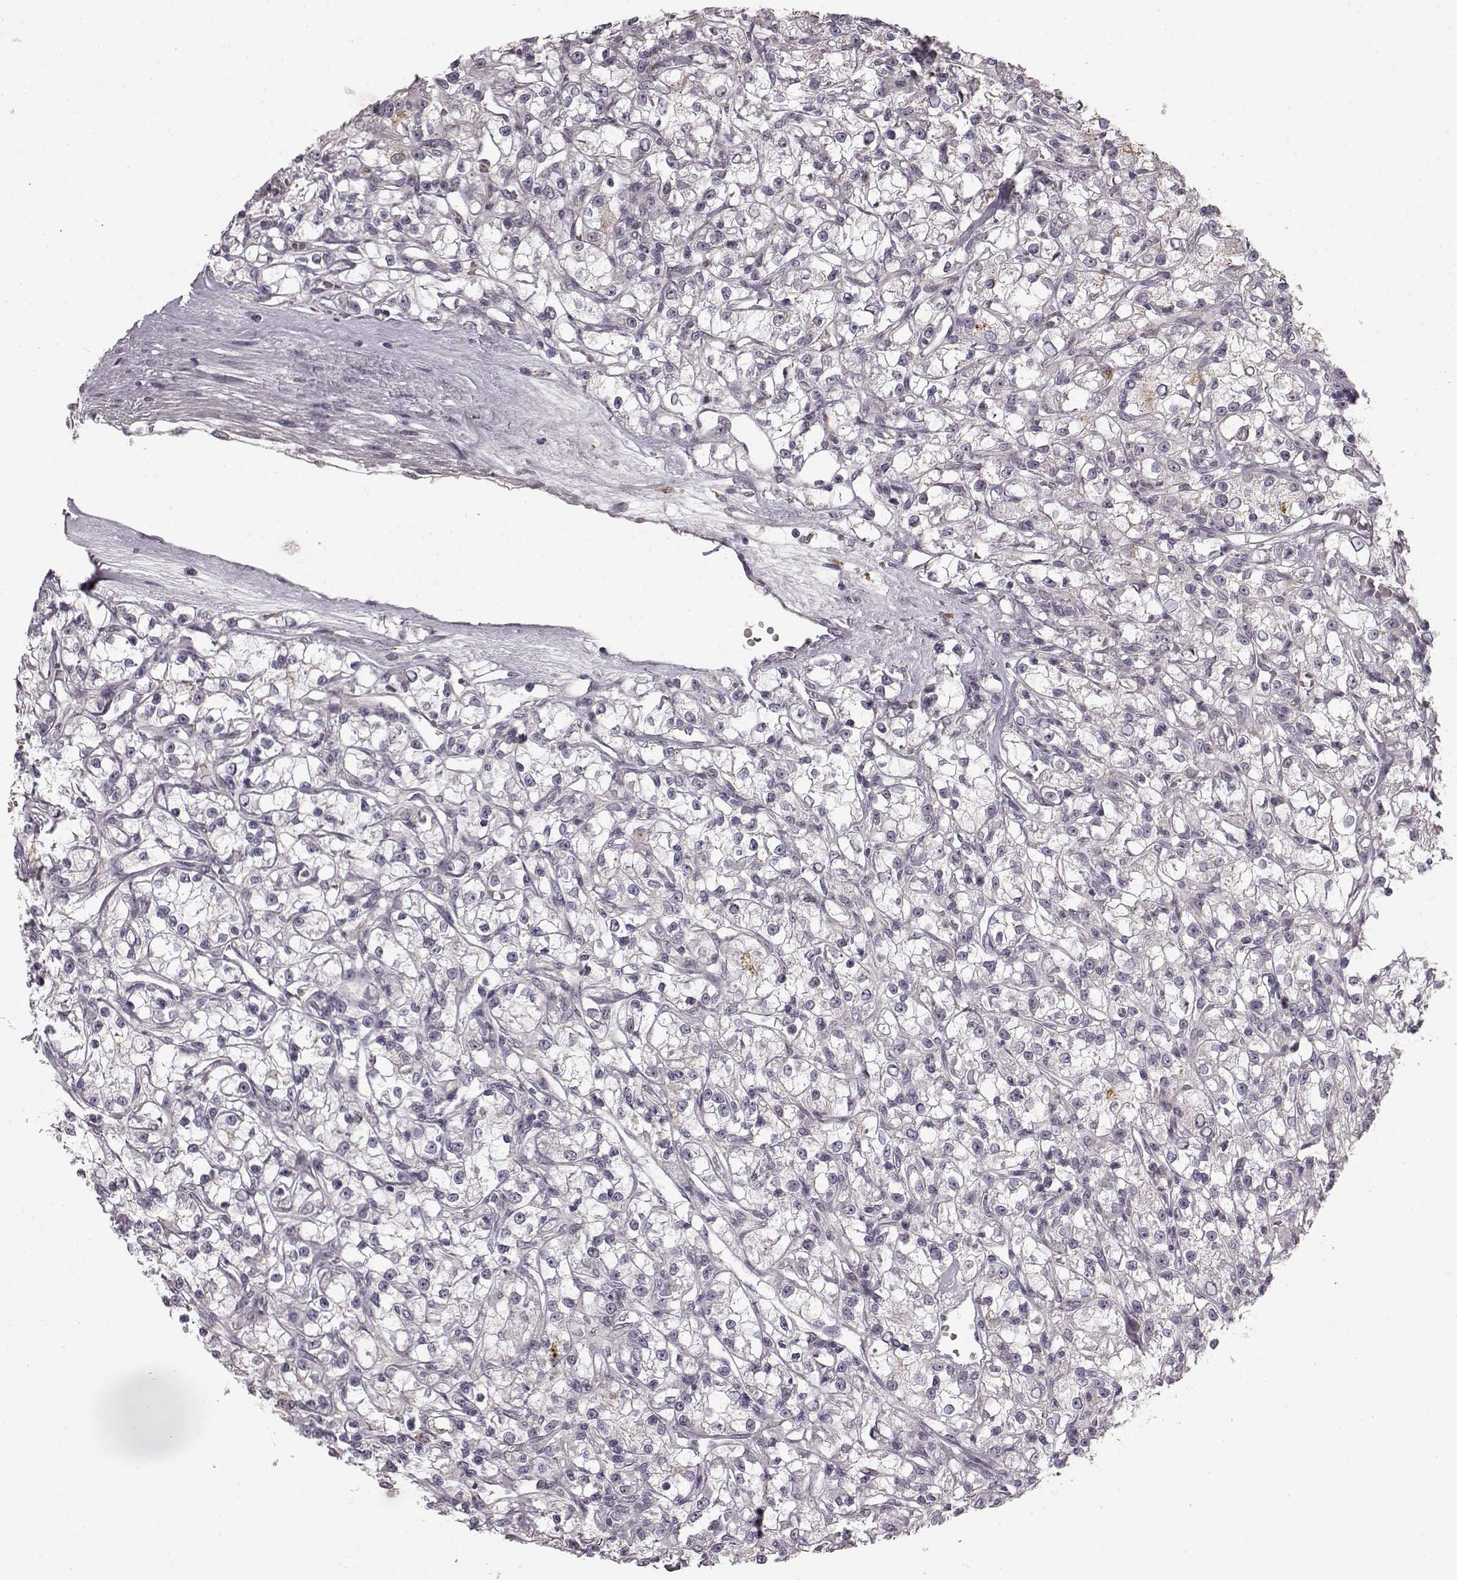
{"staining": {"intensity": "negative", "quantity": "none", "location": "none"}, "tissue": "renal cancer", "cell_type": "Tumor cells", "image_type": "cancer", "snomed": [{"axis": "morphology", "description": "Adenocarcinoma, NOS"}, {"axis": "topography", "description": "Kidney"}], "caption": "Tumor cells show no significant protein staining in adenocarcinoma (renal).", "gene": "HMMR", "patient": {"sex": "female", "age": 59}}